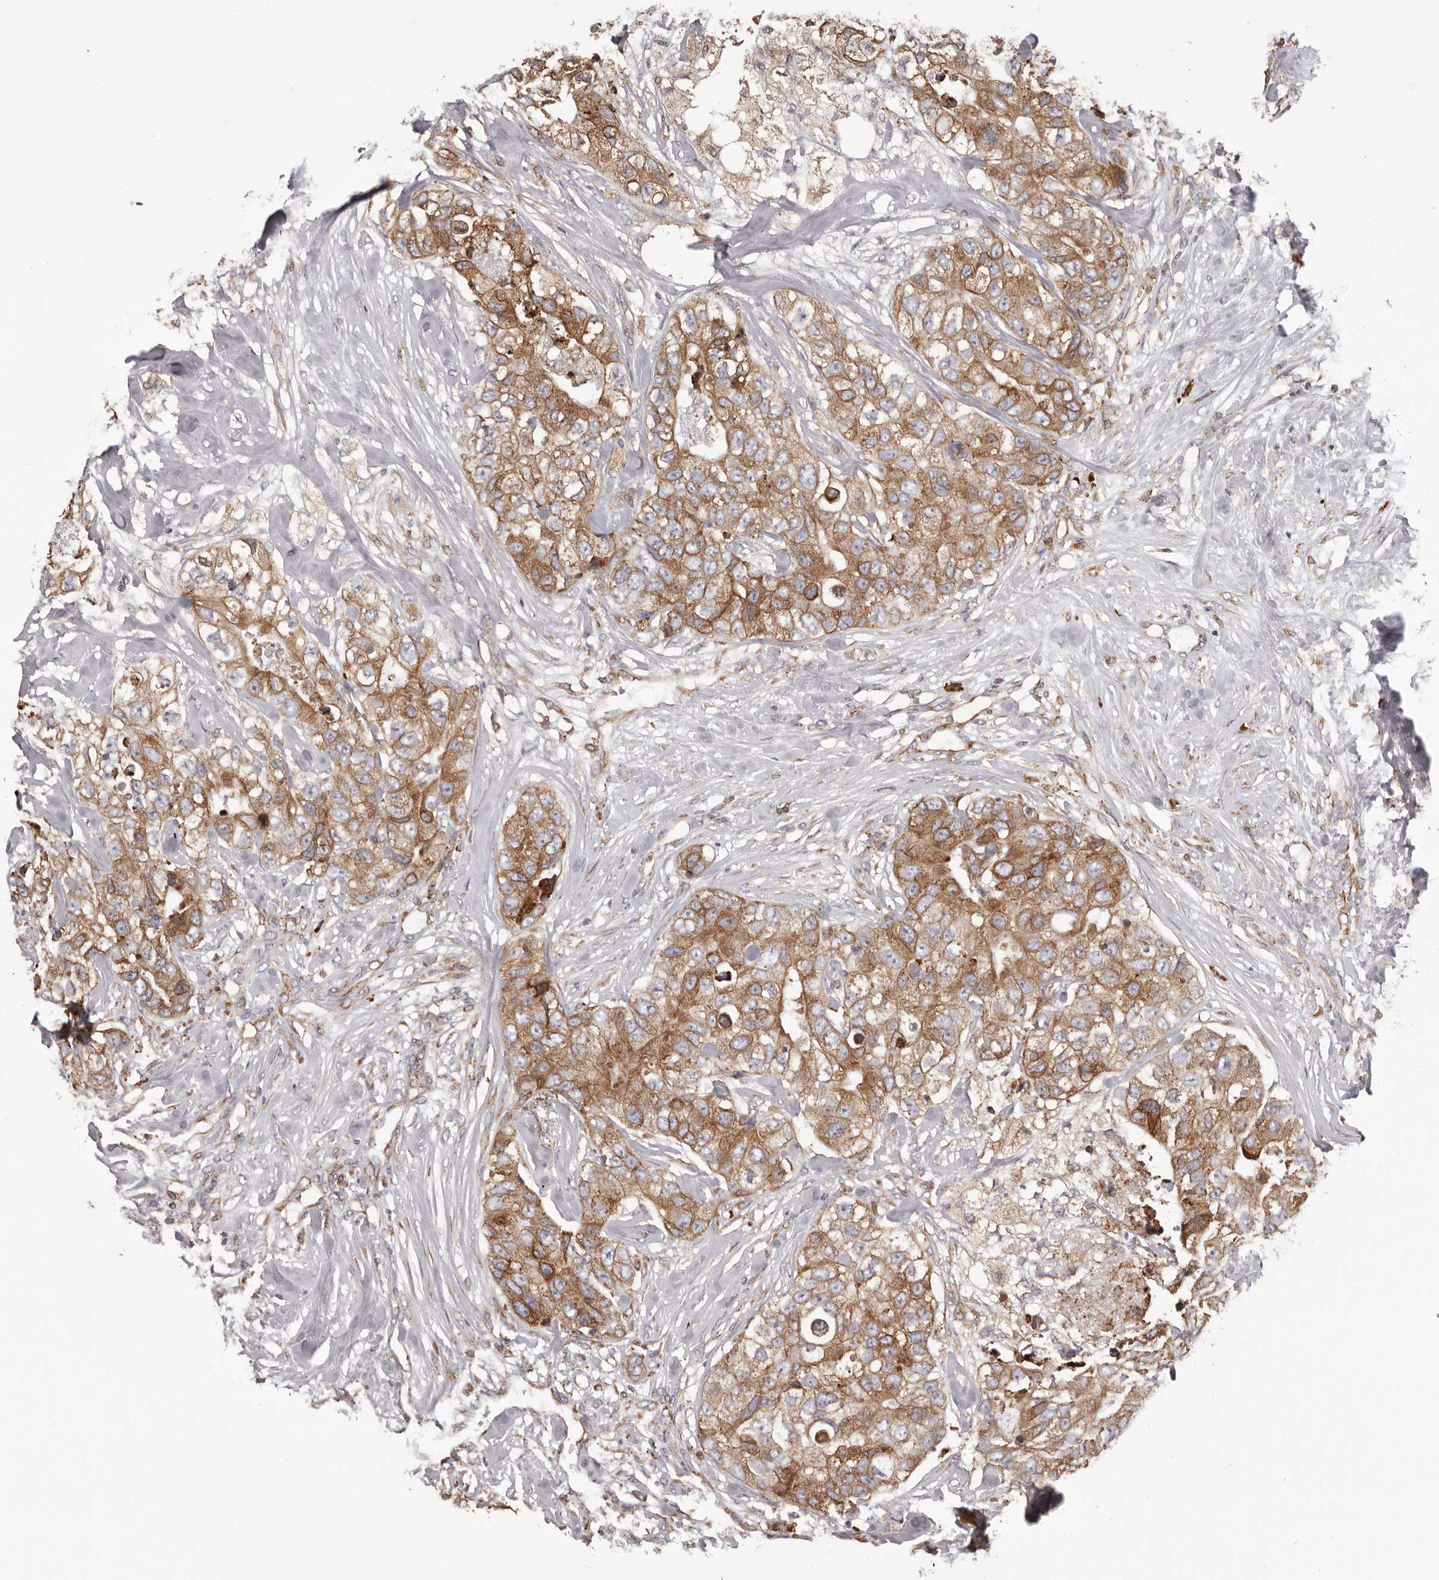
{"staining": {"intensity": "moderate", "quantity": ">75%", "location": "cytoplasmic/membranous"}, "tissue": "breast cancer", "cell_type": "Tumor cells", "image_type": "cancer", "snomed": [{"axis": "morphology", "description": "Duct carcinoma"}, {"axis": "topography", "description": "Breast"}], "caption": "Breast intraductal carcinoma stained for a protein (brown) shows moderate cytoplasmic/membranous positive positivity in about >75% of tumor cells.", "gene": "QRSL1", "patient": {"sex": "female", "age": 62}}